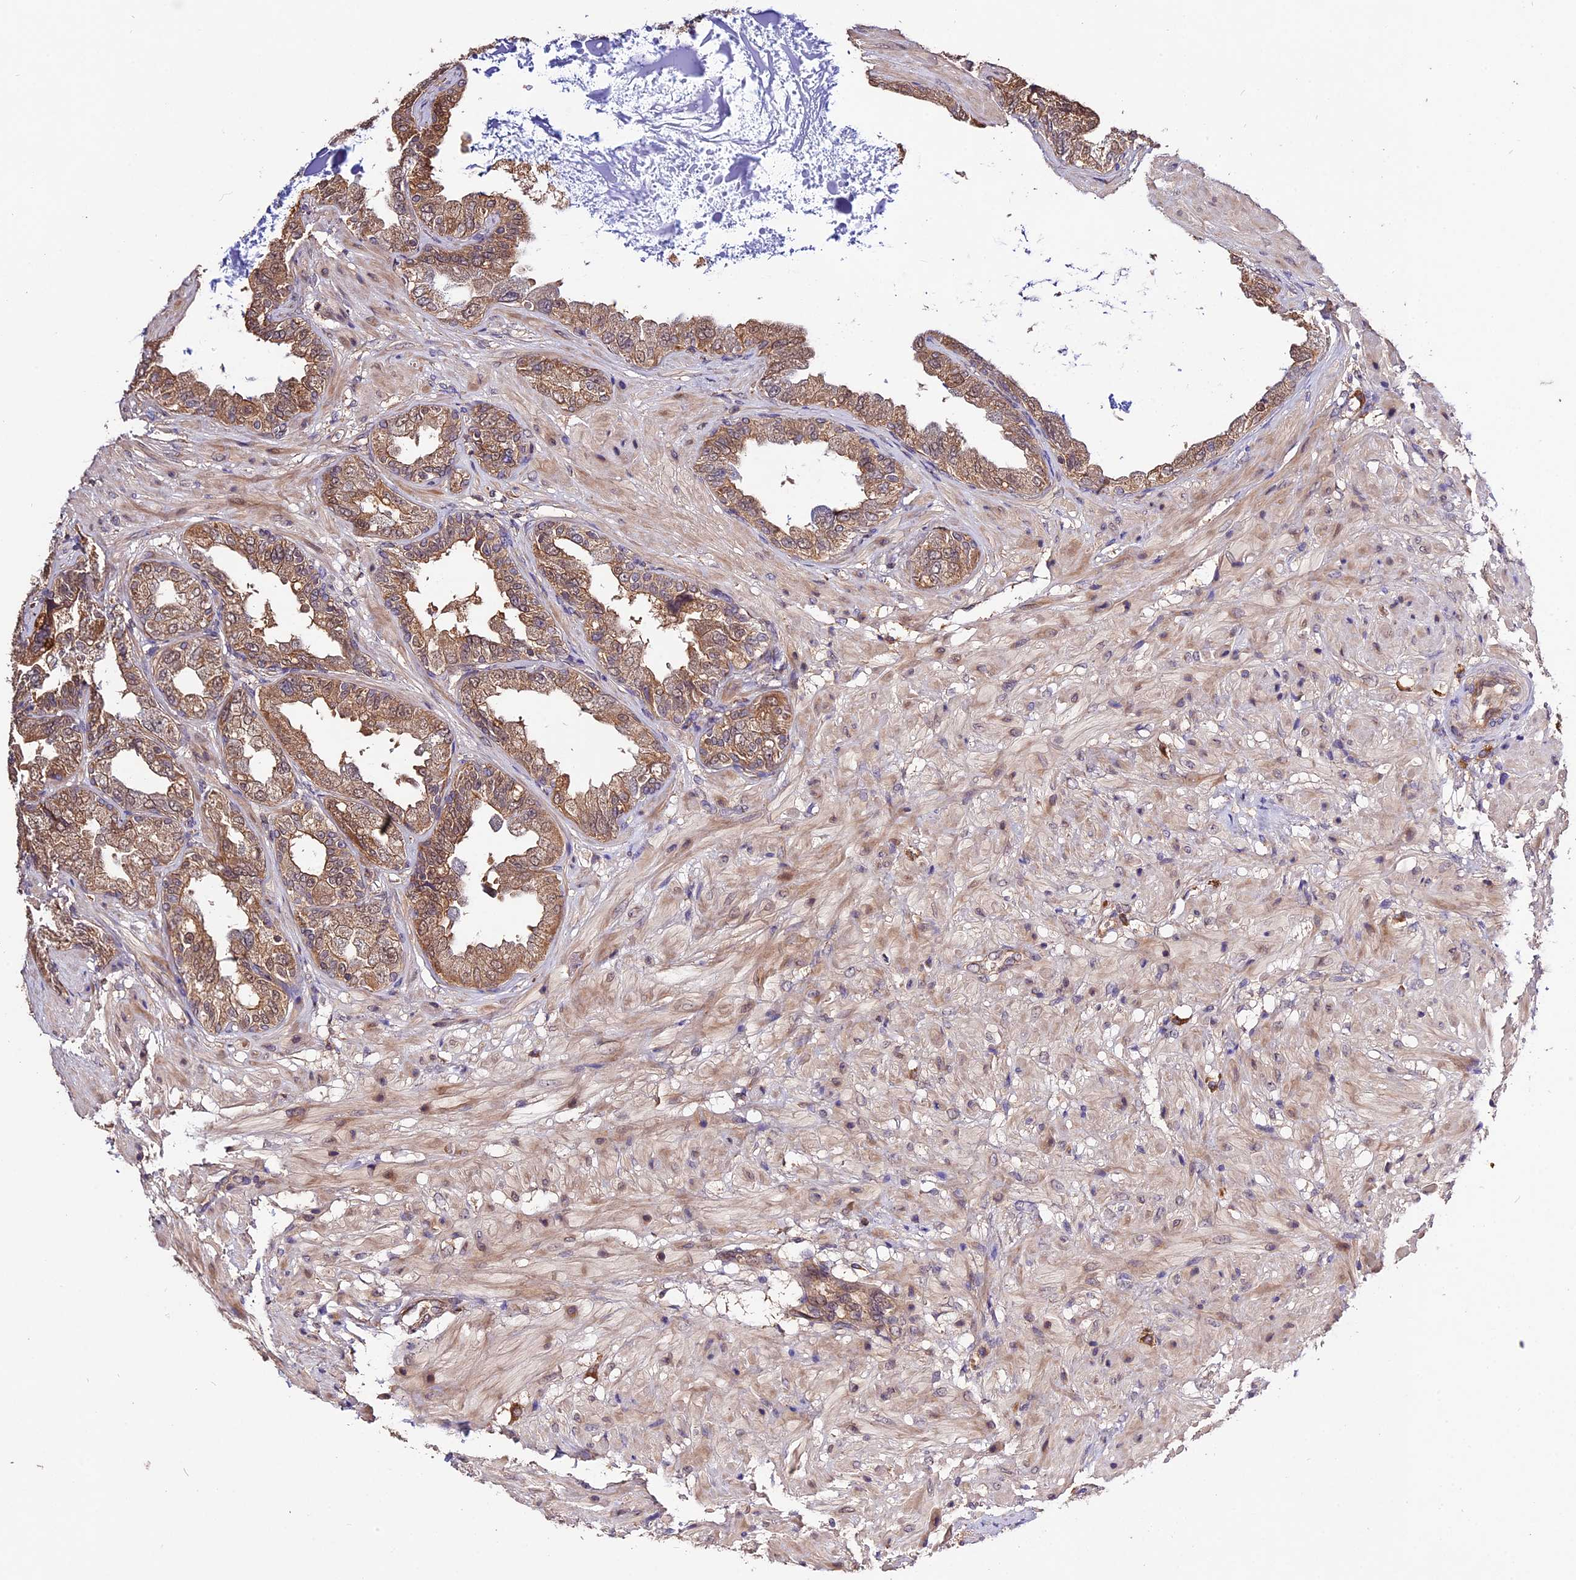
{"staining": {"intensity": "moderate", "quantity": ">75%", "location": "cytoplasmic/membranous"}, "tissue": "seminal vesicle", "cell_type": "Glandular cells", "image_type": "normal", "snomed": [{"axis": "morphology", "description": "Normal tissue, NOS"}, {"axis": "topography", "description": "Seminal veicle"}], "caption": "High-magnification brightfield microscopy of unremarkable seminal vesicle stained with DAB (brown) and counterstained with hematoxylin (blue). glandular cells exhibit moderate cytoplasmic/membranous positivity is appreciated in approximately>75% of cells.", "gene": "CES3", "patient": {"sex": "male", "age": 63}}